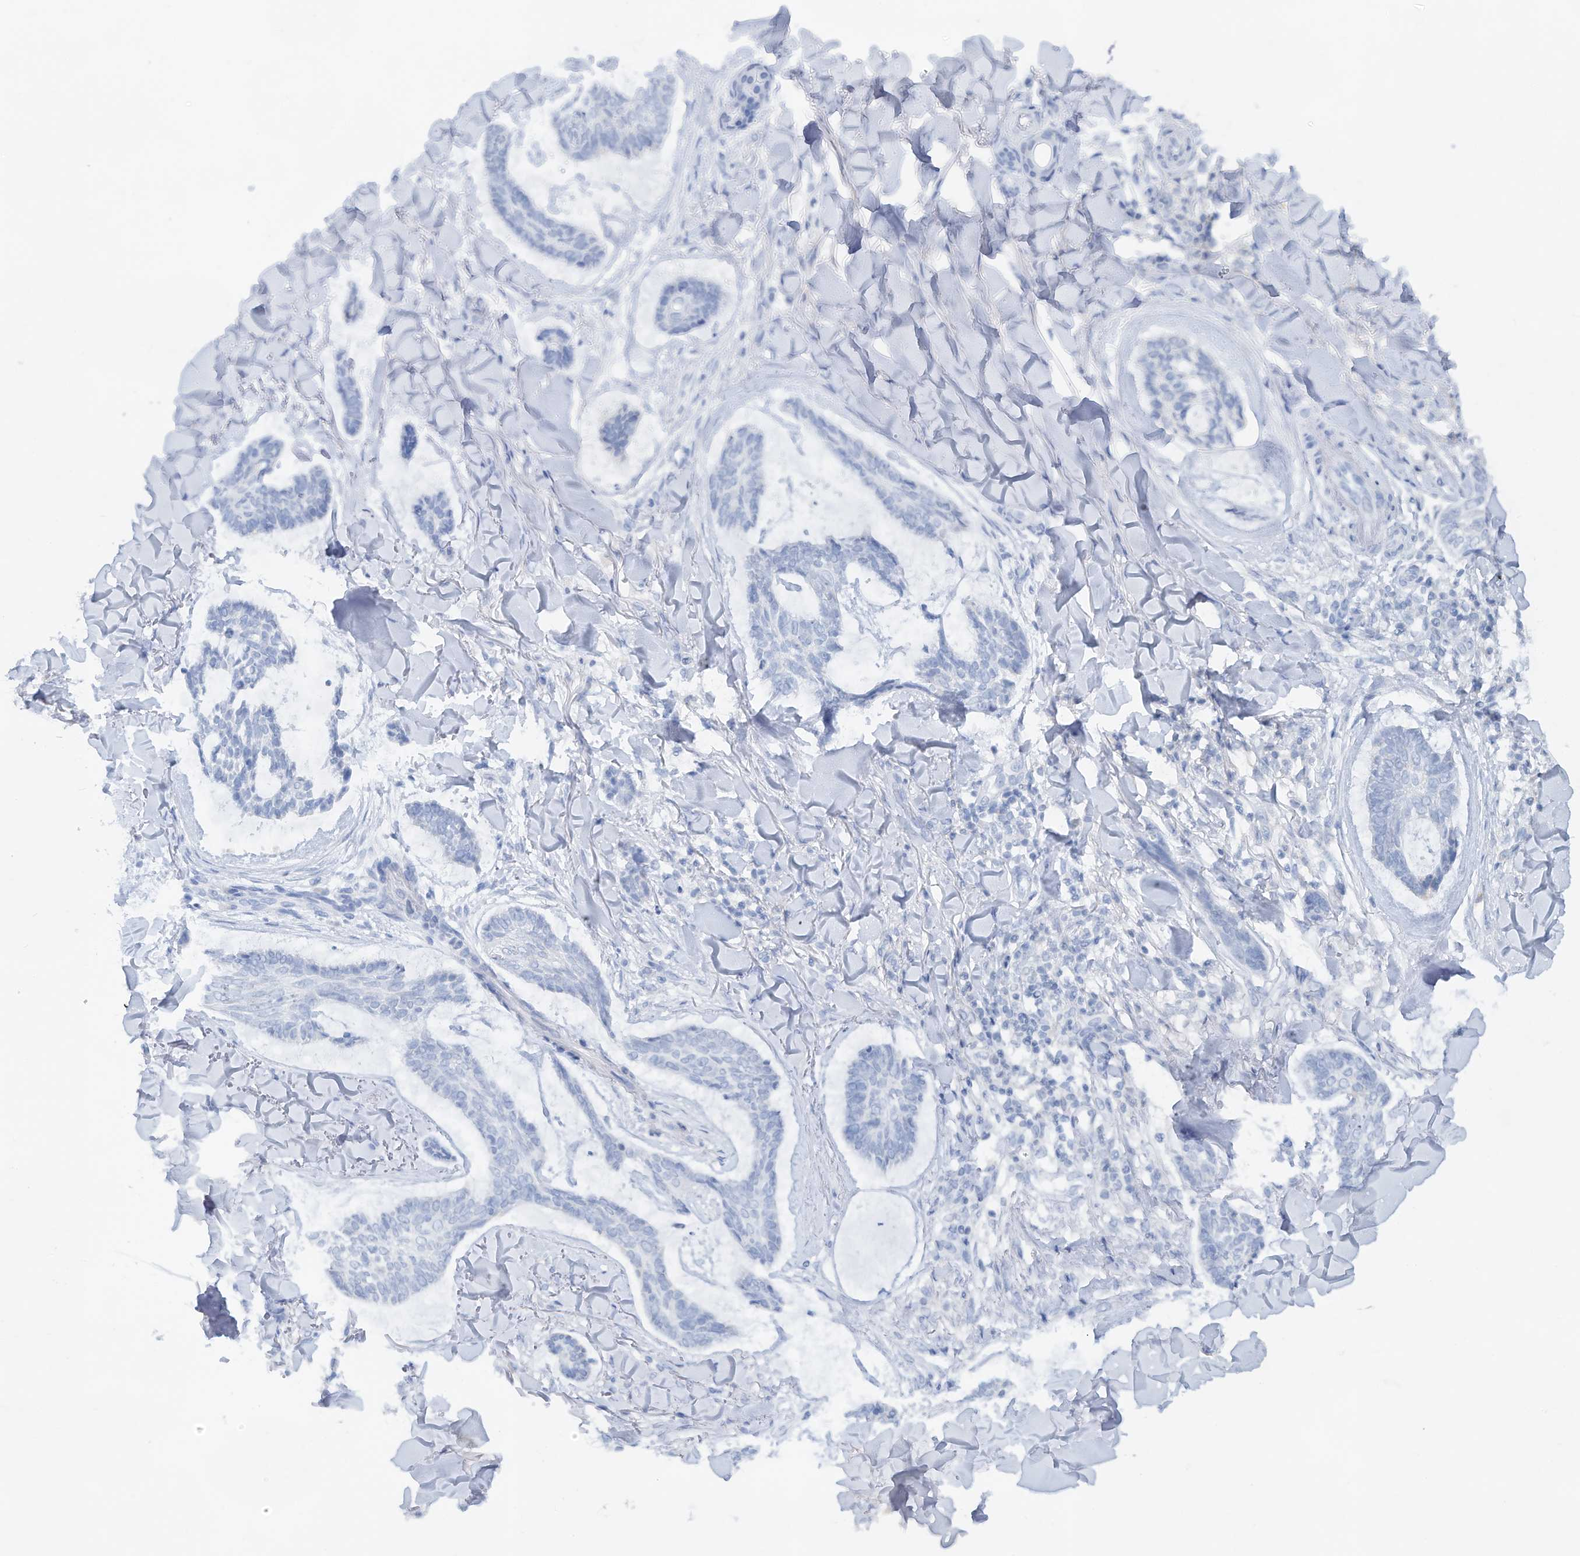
{"staining": {"intensity": "negative", "quantity": "none", "location": "none"}, "tissue": "skin cancer", "cell_type": "Tumor cells", "image_type": "cancer", "snomed": [{"axis": "morphology", "description": "Basal cell carcinoma"}, {"axis": "topography", "description": "Skin"}], "caption": "This is a micrograph of immunohistochemistry (IHC) staining of skin cancer, which shows no staining in tumor cells.", "gene": "HAS3", "patient": {"sex": "male", "age": 43}}